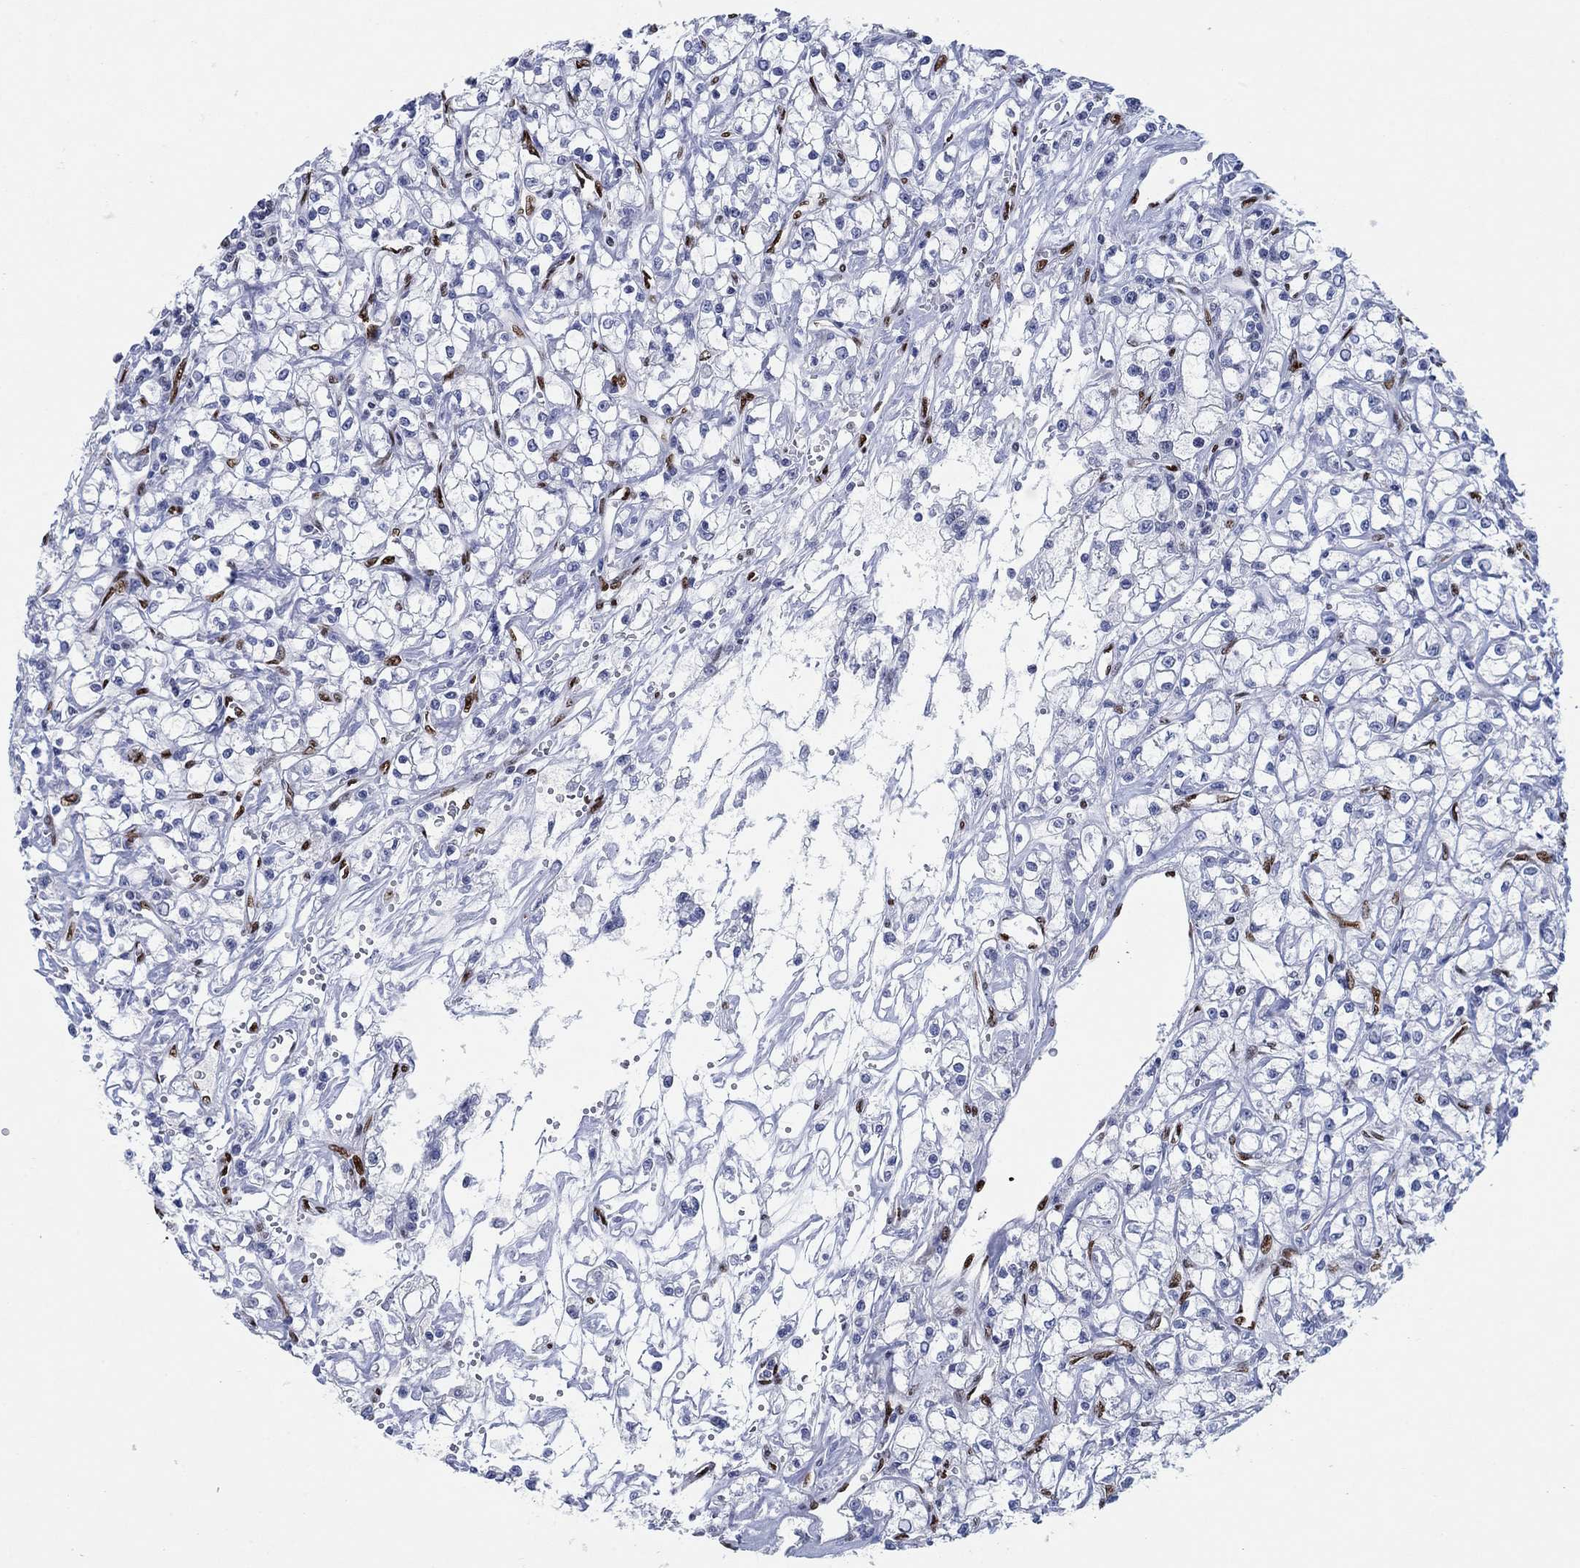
{"staining": {"intensity": "negative", "quantity": "none", "location": "none"}, "tissue": "renal cancer", "cell_type": "Tumor cells", "image_type": "cancer", "snomed": [{"axis": "morphology", "description": "Adenocarcinoma, NOS"}, {"axis": "topography", "description": "Kidney"}], "caption": "This photomicrograph is of renal cancer (adenocarcinoma) stained with immunohistochemistry to label a protein in brown with the nuclei are counter-stained blue. There is no staining in tumor cells.", "gene": "ZEB1", "patient": {"sex": "female", "age": 59}}